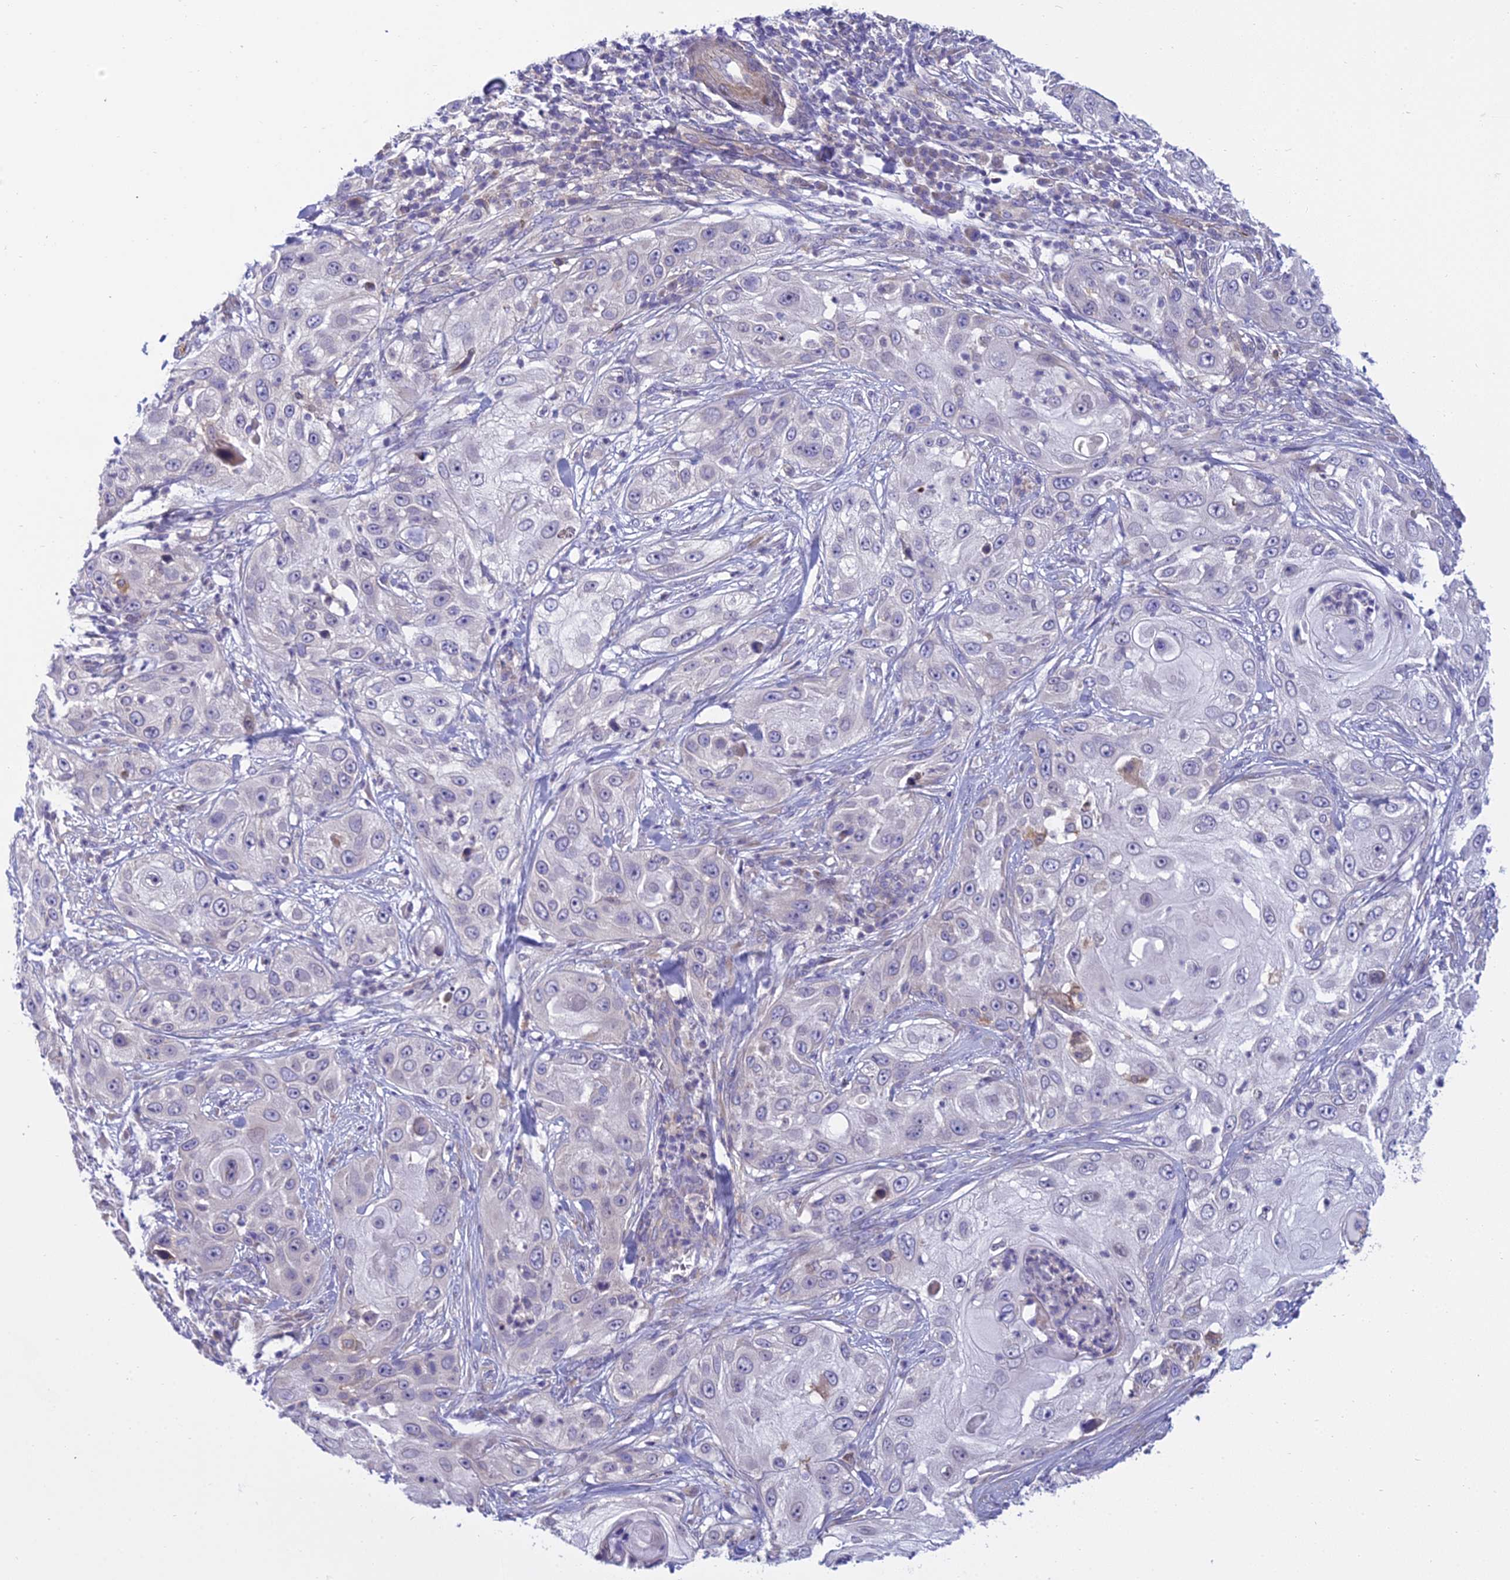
{"staining": {"intensity": "negative", "quantity": "none", "location": "none"}, "tissue": "skin cancer", "cell_type": "Tumor cells", "image_type": "cancer", "snomed": [{"axis": "morphology", "description": "Squamous cell carcinoma, NOS"}, {"axis": "topography", "description": "Skin"}], "caption": "High power microscopy image of an IHC micrograph of skin cancer, revealing no significant expression in tumor cells.", "gene": "DUS2", "patient": {"sex": "female", "age": 44}}